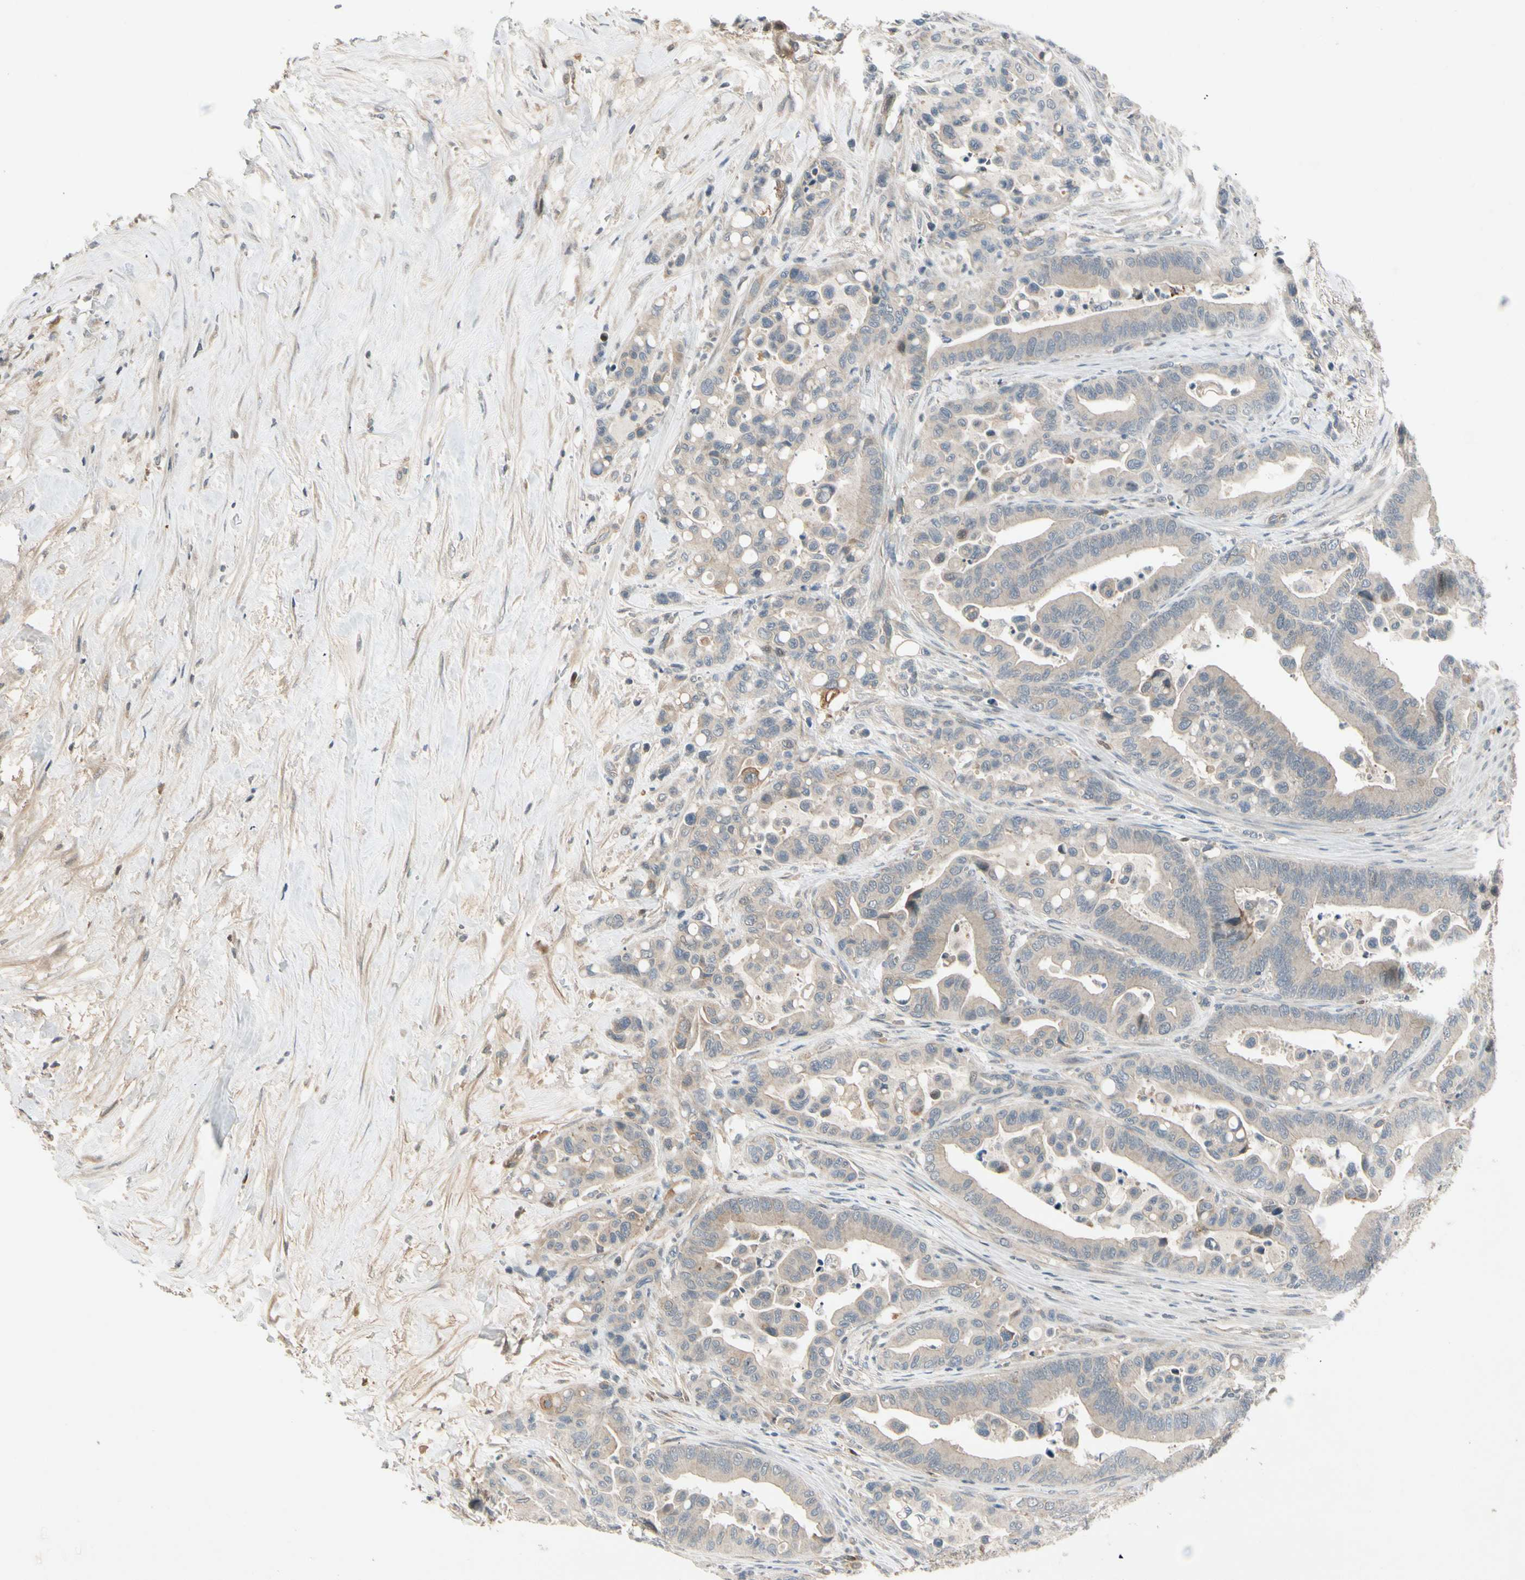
{"staining": {"intensity": "weak", "quantity": ">75%", "location": "cytoplasmic/membranous"}, "tissue": "colorectal cancer", "cell_type": "Tumor cells", "image_type": "cancer", "snomed": [{"axis": "morphology", "description": "Normal tissue, NOS"}, {"axis": "morphology", "description": "Adenocarcinoma, NOS"}, {"axis": "topography", "description": "Colon"}], "caption": "A brown stain labels weak cytoplasmic/membranous expression of a protein in human colorectal cancer tumor cells. The staining was performed using DAB to visualize the protein expression in brown, while the nuclei were stained in blue with hematoxylin (Magnification: 20x).", "gene": "ICAM5", "patient": {"sex": "male", "age": 82}}